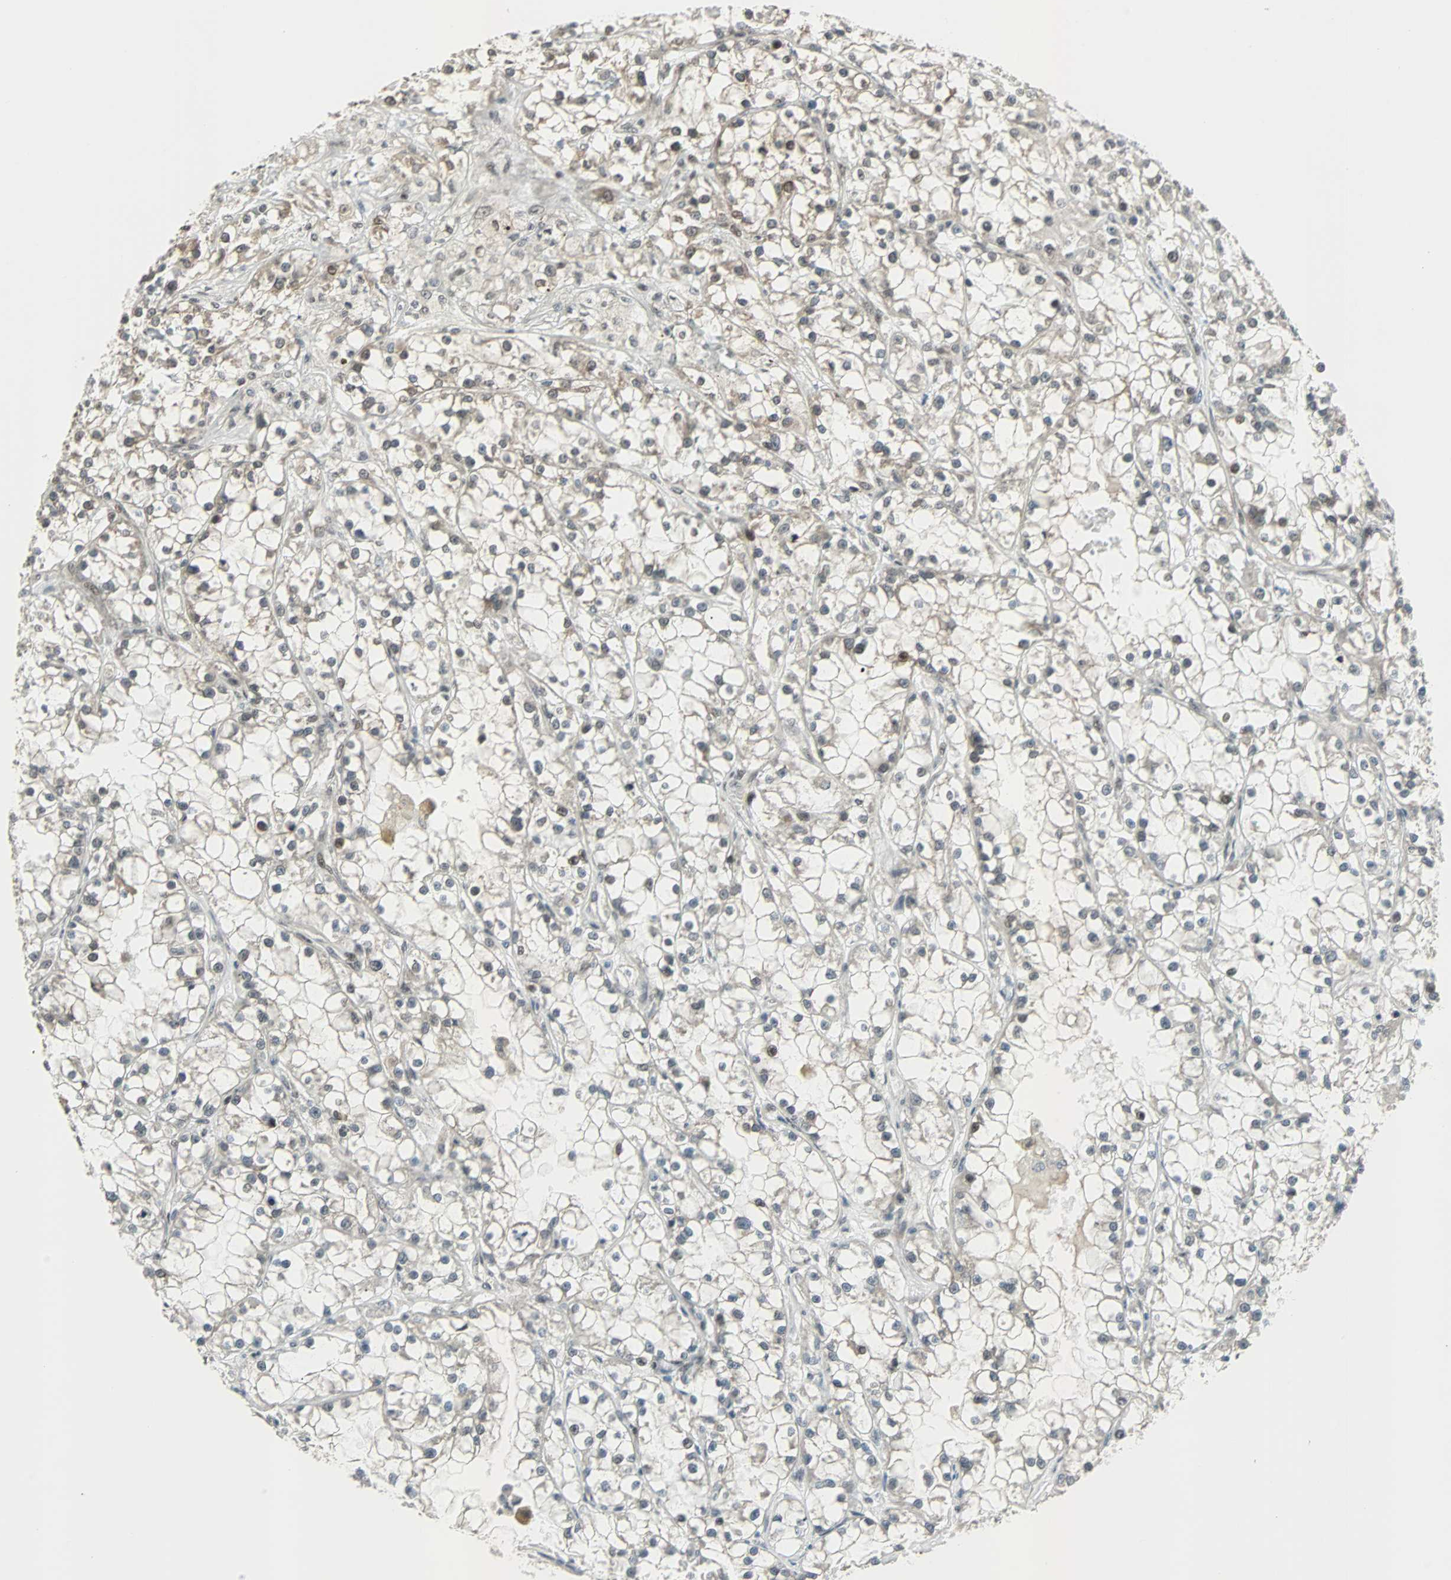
{"staining": {"intensity": "weak", "quantity": "25%-75%", "location": "cytoplasmic/membranous,nuclear"}, "tissue": "renal cancer", "cell_type": "Tumor cells", "image_type": "cancer", "snomed": [{"axis": "morphology", "description": "Adenocarcinoma, NOS"}, {"axis": "topography", "description": "Kidney"}], "caption": "Protein expression analysis of human renal adenocarcinoma reveals weak cytoplasmic/membranous and nuclear staining in about 25%-75% of tumor cells.", "gene": "CBX4", "patient": {"sex": "female", "age": 52}}